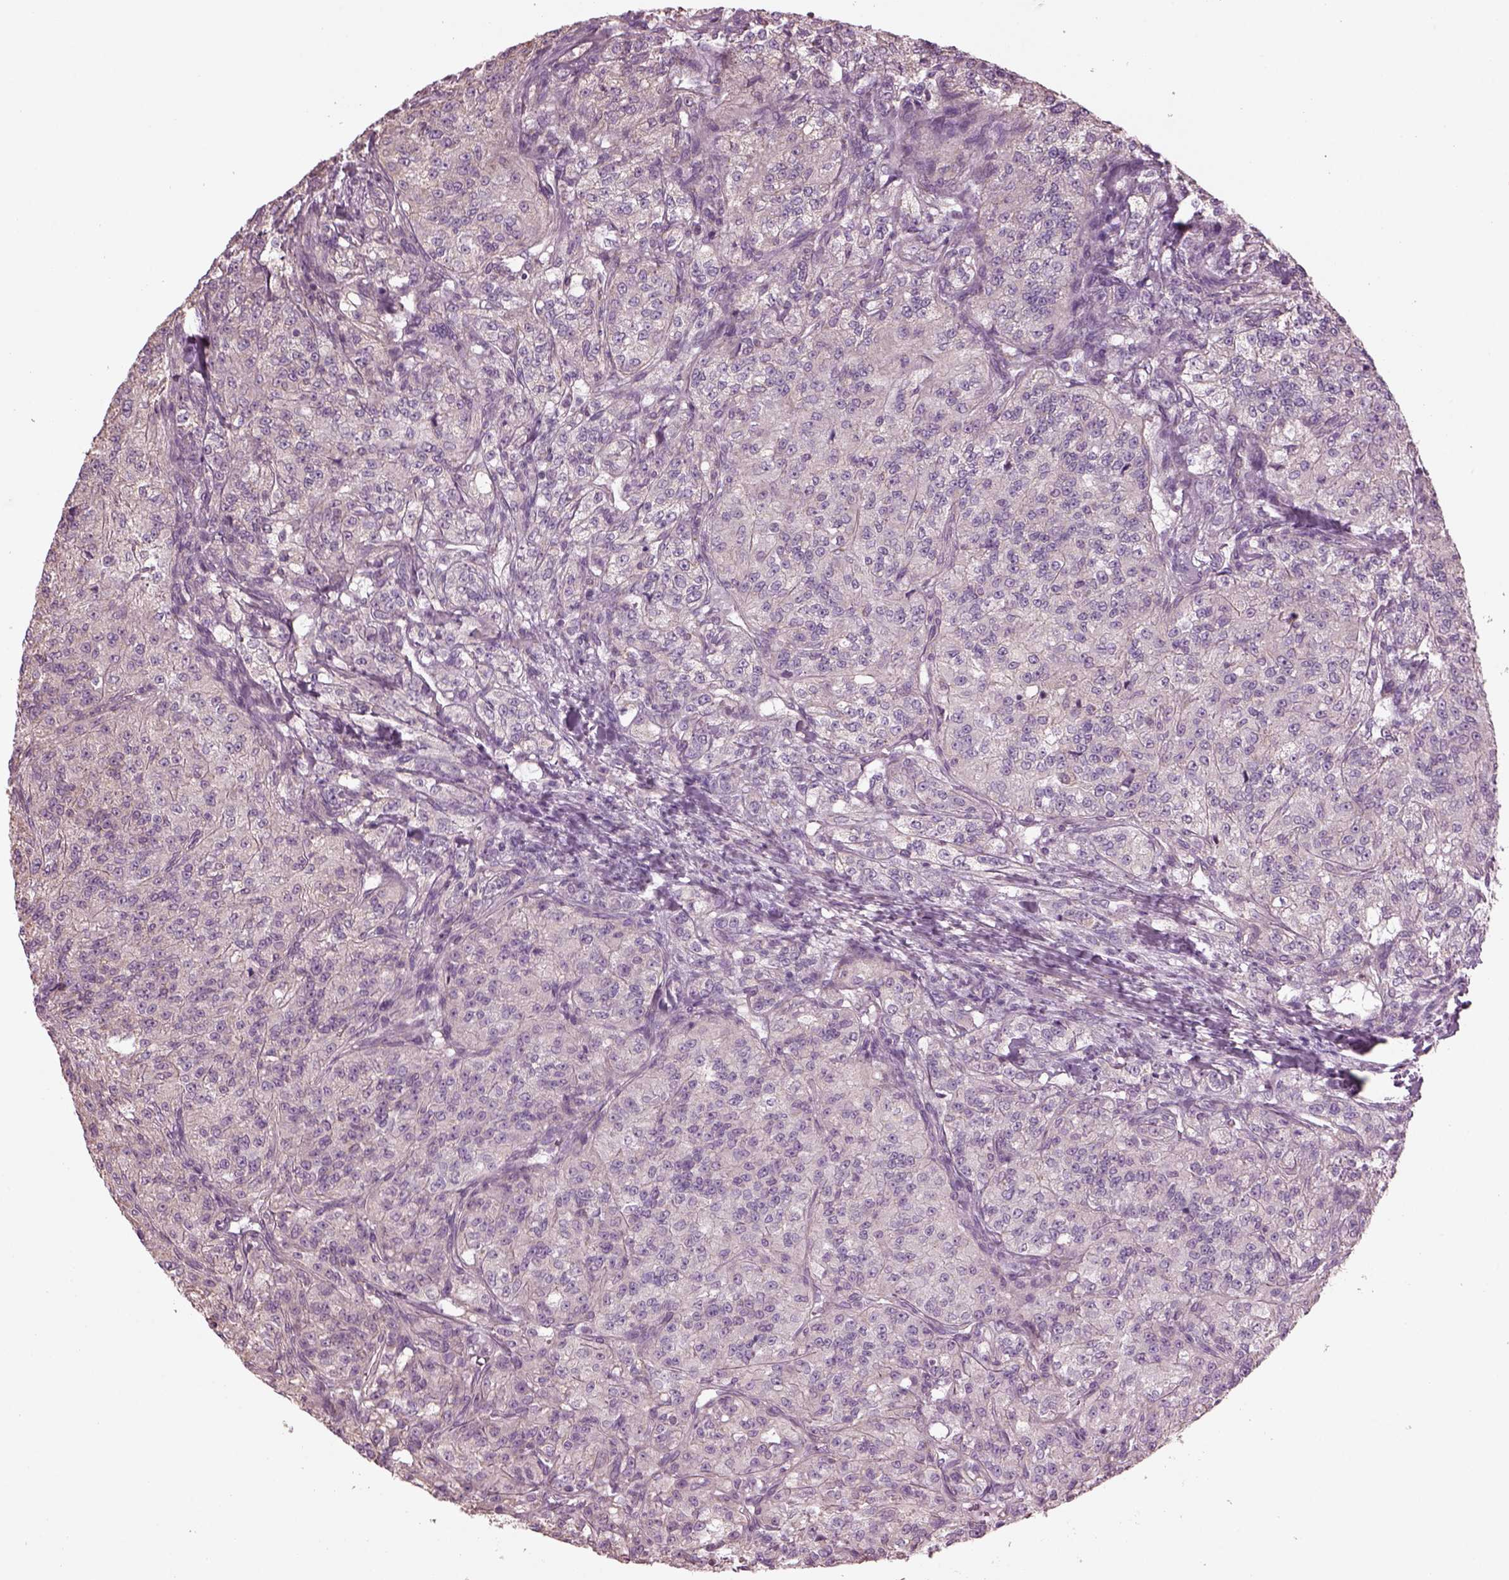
{"staining": {"intensity": "negative", "quantity": "none", "location": "none"}, "tissue": "renal cancer", "cell_type": "Tumor cells", "image_type": "cancer", "snomed": [{"axis": "morphology", "description": "Adenocarcinoma, NOS"}, {"axis": "topography", "description": "Kidney"}], "caption": "A photomicrograph of renal cancer (adenocarcinoma) stained for a protein displays no brown staining in tumor cells. Nuclei are stained in blue.", "gene": "SPATA7", "patient": {"sex": "female", "age": 63}}